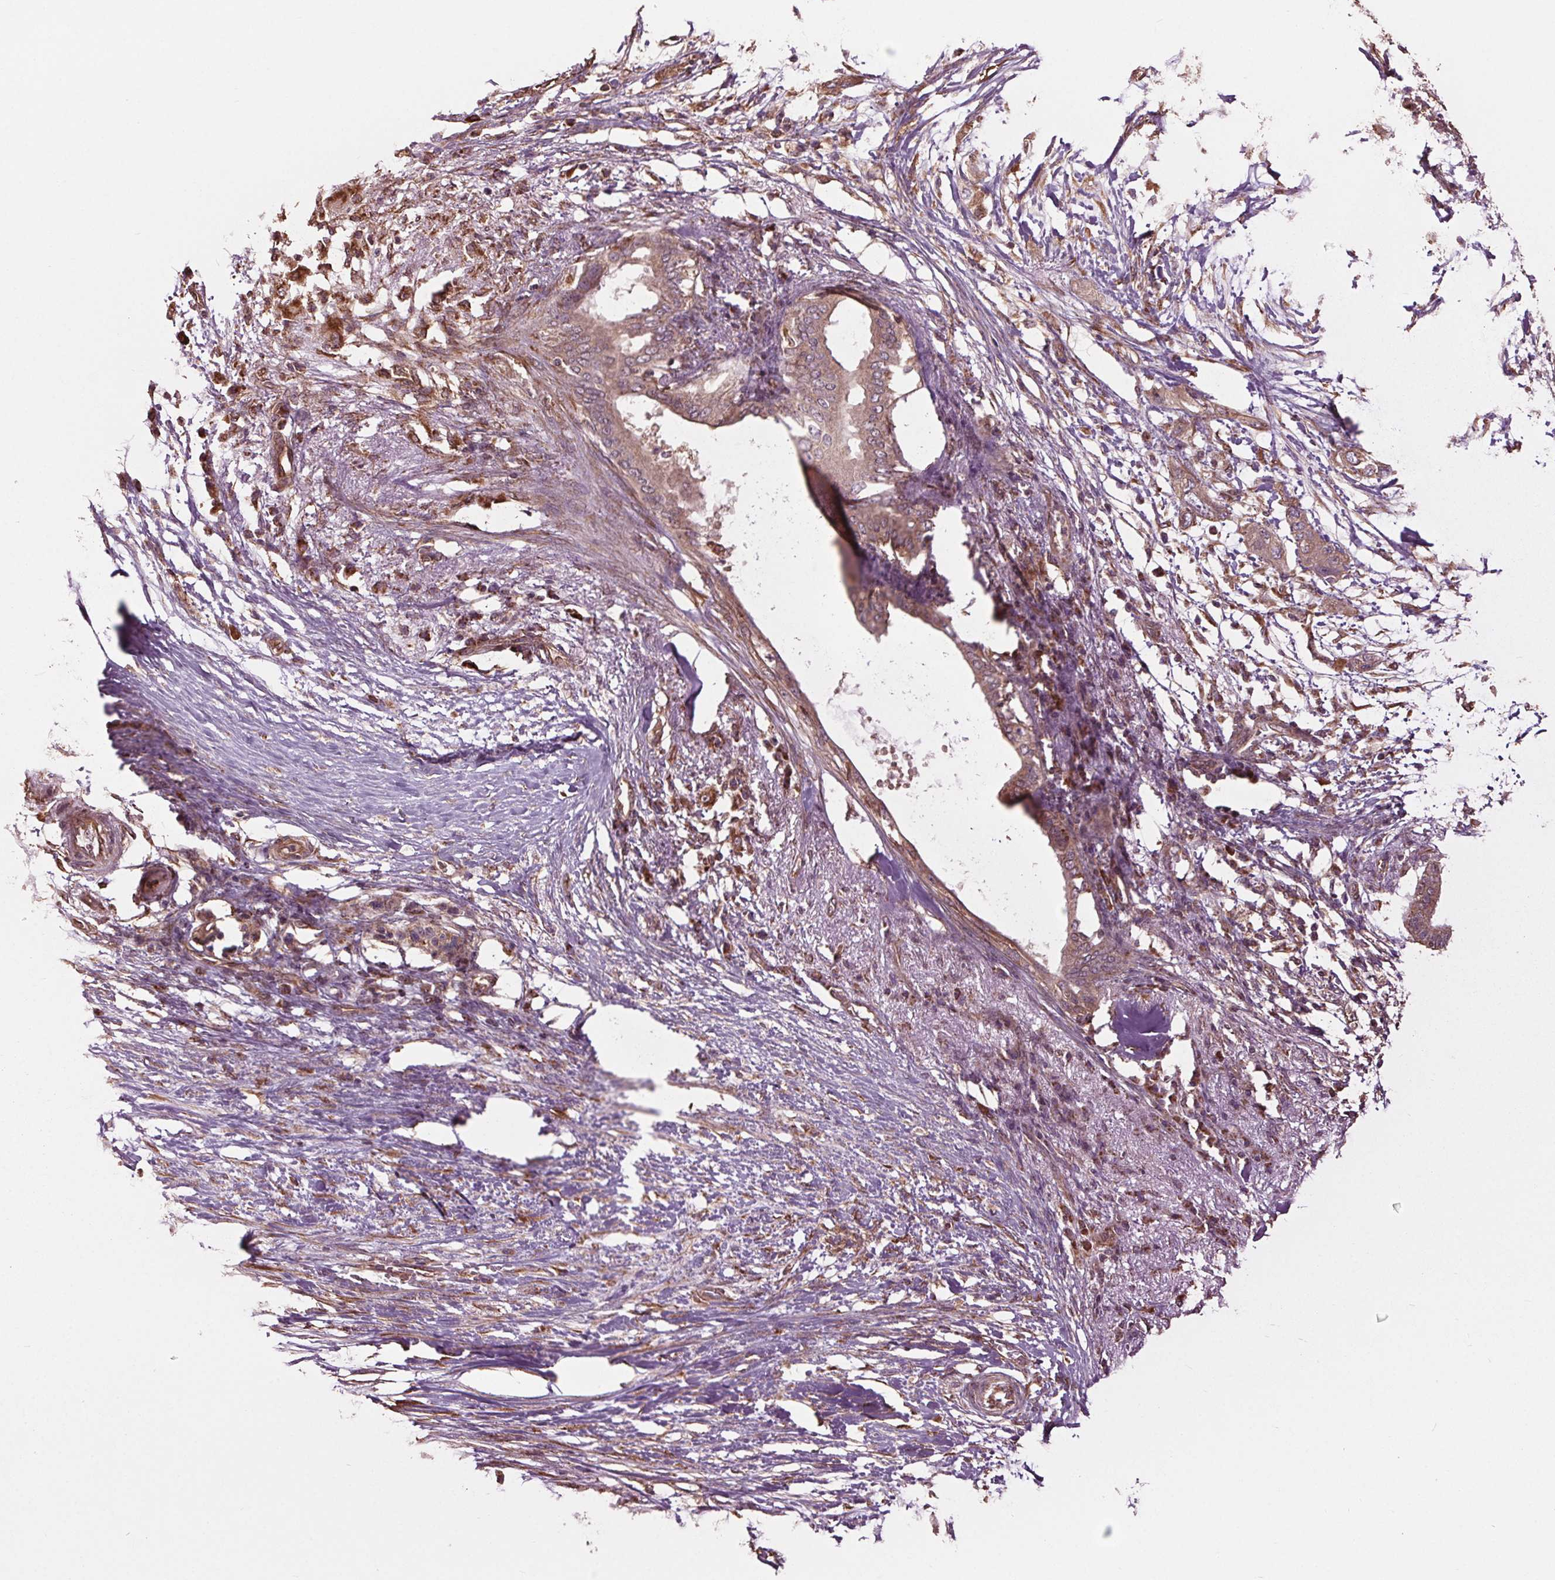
{"staining": {"intensity": "moderate", "quantity": ">75%", "location": "cytoplasmic/membranous"}, "tissue": "pancreatic cancer", "cell_type": "Tumor cells", "image_type": "cancer", "snomed": [{"axis": "morphology", "description": "Adenocarcinoma, NOS"}, {"axis": "topography", "description": "Pancreas"}], "caption": "High-power microscopy captured an immunohistochemistry micrograph of pancreatic cancer, revealing moderate cytoplasmic/membranous staining in about >75% of tumor cells.", "gene": "RNPEP", "patient": {"sex": "female", "age": 72}}